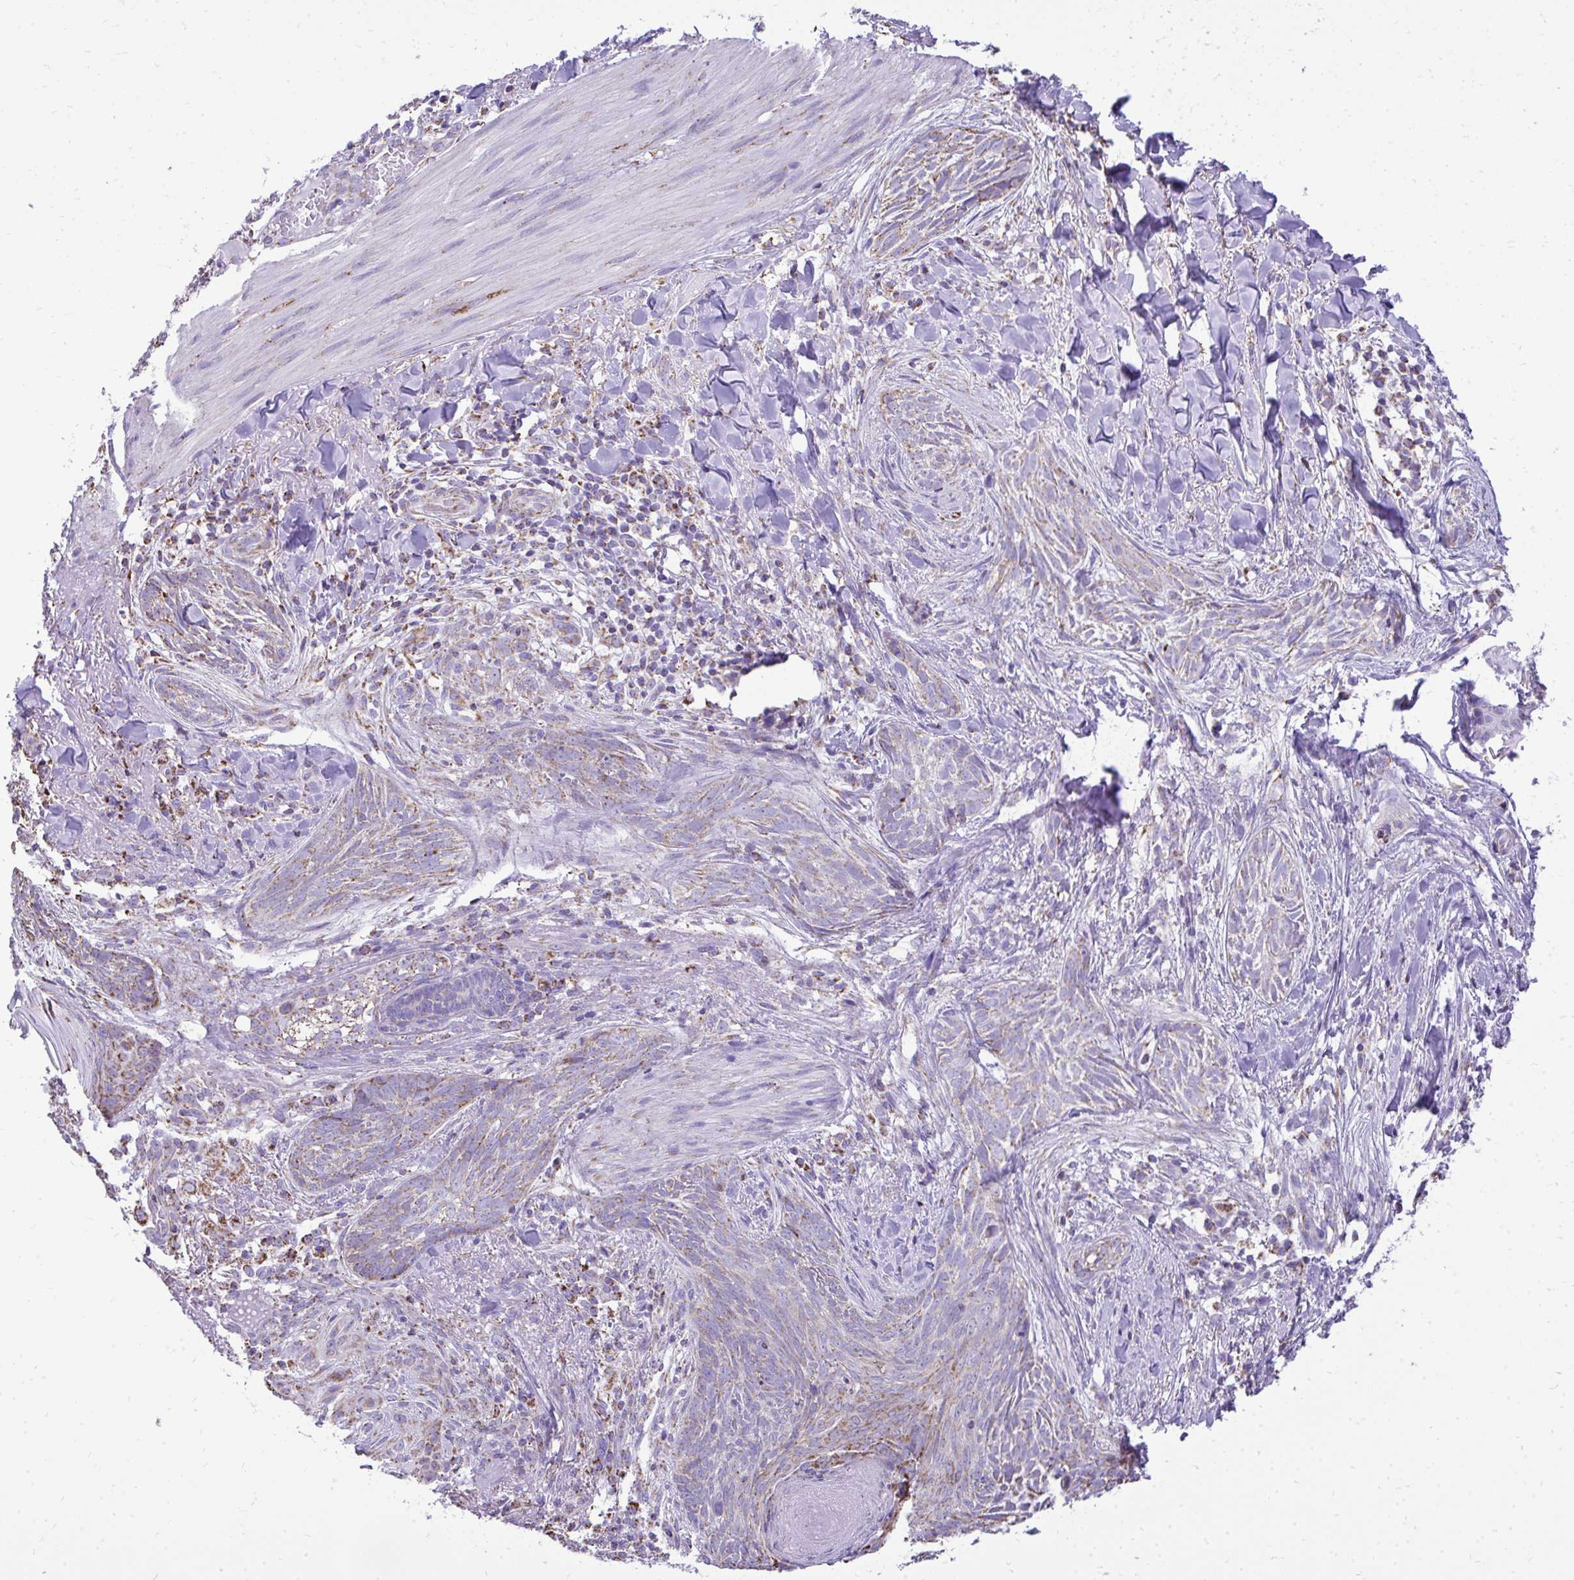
{"staining": {"intensity": "weak", "quantity": "25%-75%", "location": "cytoplasmic/membranous"}, "tissue": "skin cancer", "cell_type": "Tumor cells", "image_type": "cancer", "snomed": [{"axis": "morphology", "description": "Basal cell carcinoma"}, {"axis": "topography", "description": "Skin"}], "caption": "A brown stain labels weak cytoplasmic/membranous positivity of a protein in human skin basal cell carcinoma tumor cells. Using DAB (brown) and hematoxylin (blue) stains, captured at high magnification using brightfield microscopy.", "gene": "MPZL2", "patient": {"sex": "female", "age": 93}}